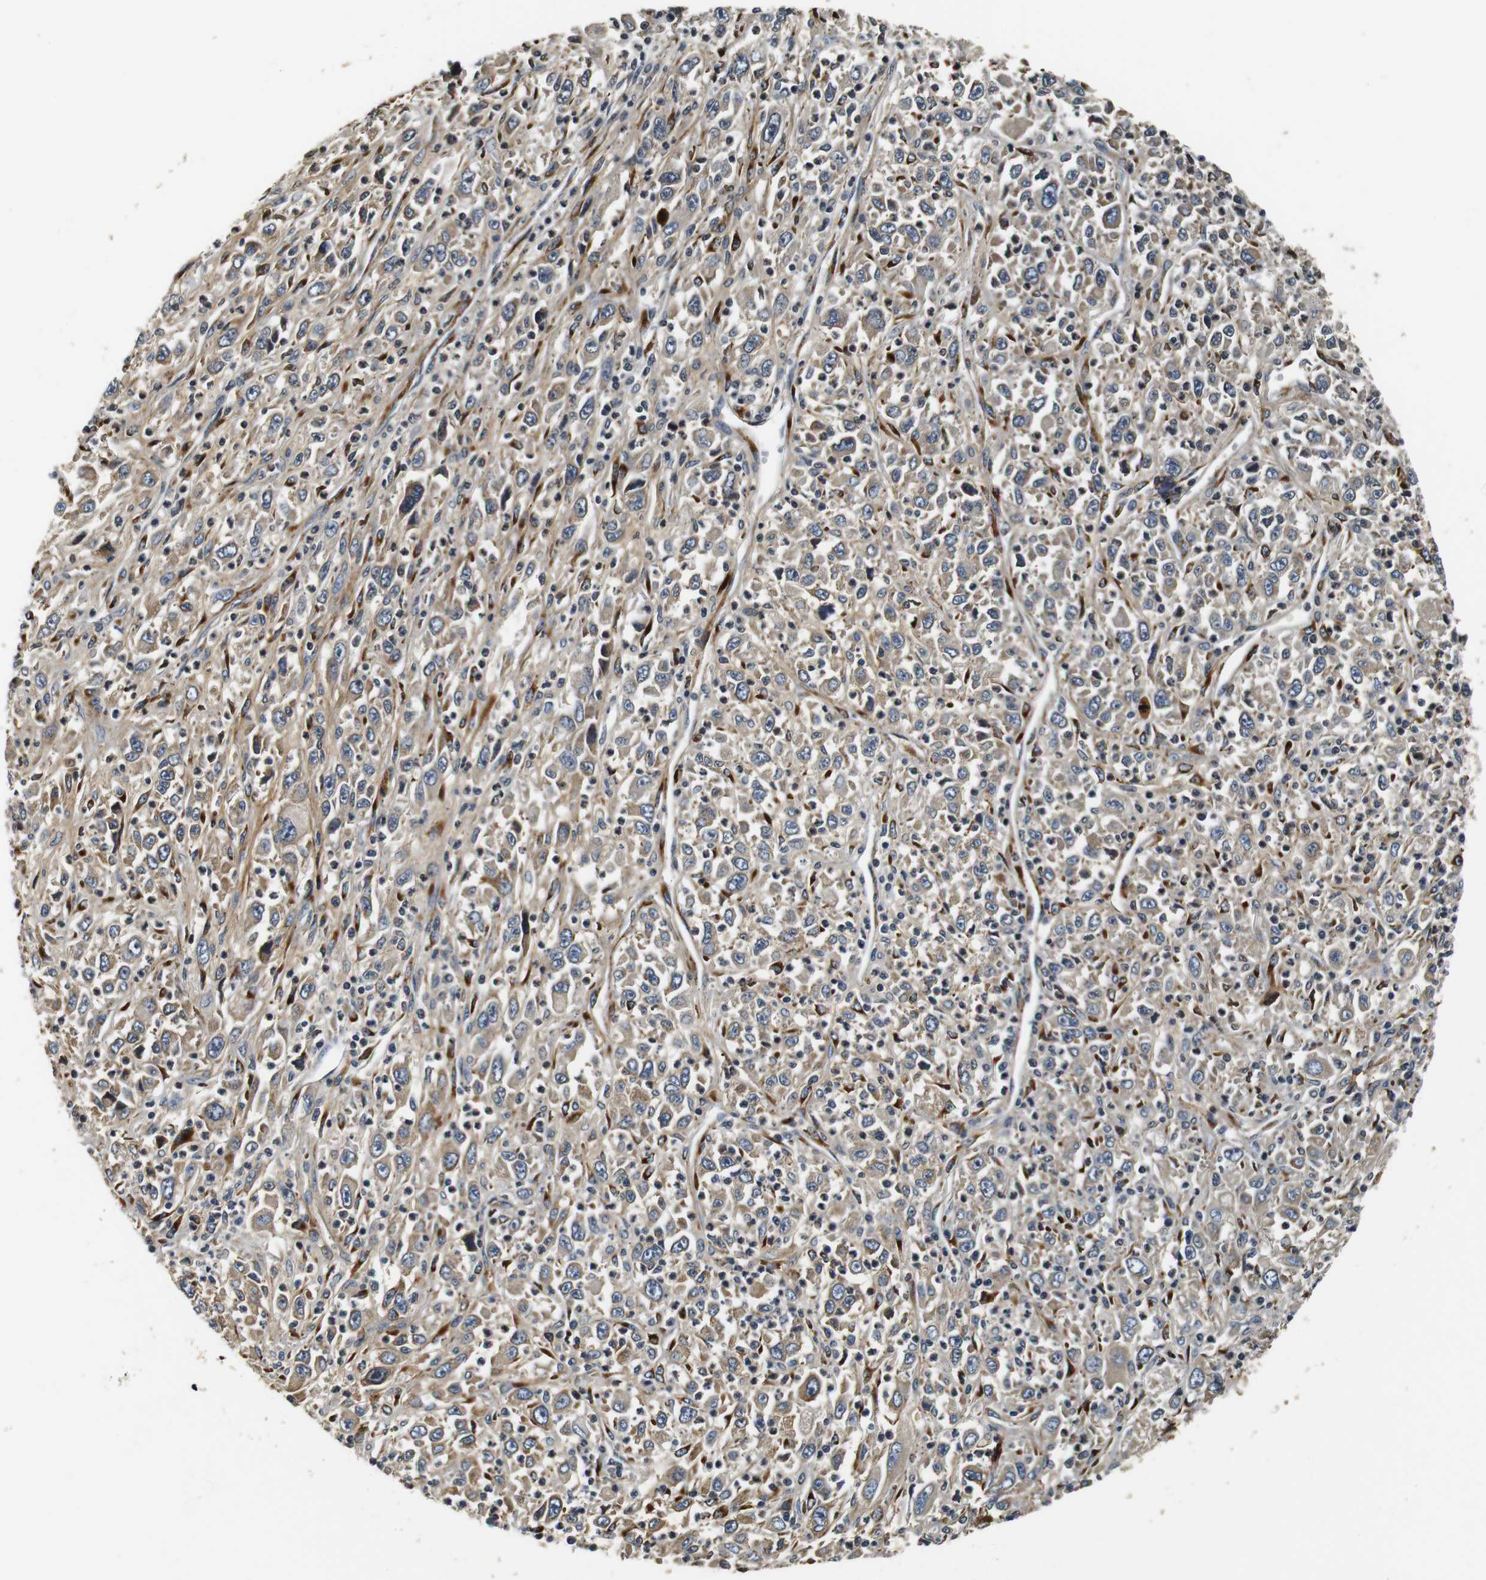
{"staining": {"intensity": "weak", "quantity": "<25%", "location": "cytoplasmic/membranous"}, "tissue": "melanoma", "cell_type": "Tumor cells", "image_type": "cancer", "snomed": [{"axis": "morphology", "description": "Malignant melanoma, Metastatic site"}, {"axis": "topography", "description": "Skin"}], "caption": "Melanoma was stained to show a protein in brown. There is no significant expression in tumor cells. The staining was performed using DAB to visualize the protein expression in brown, while the nuclei were stained in blue with hematoxylin (Magnification: 20x).", "gene": "COL1A1", "patient": {"sex": "female", "age": 56}}